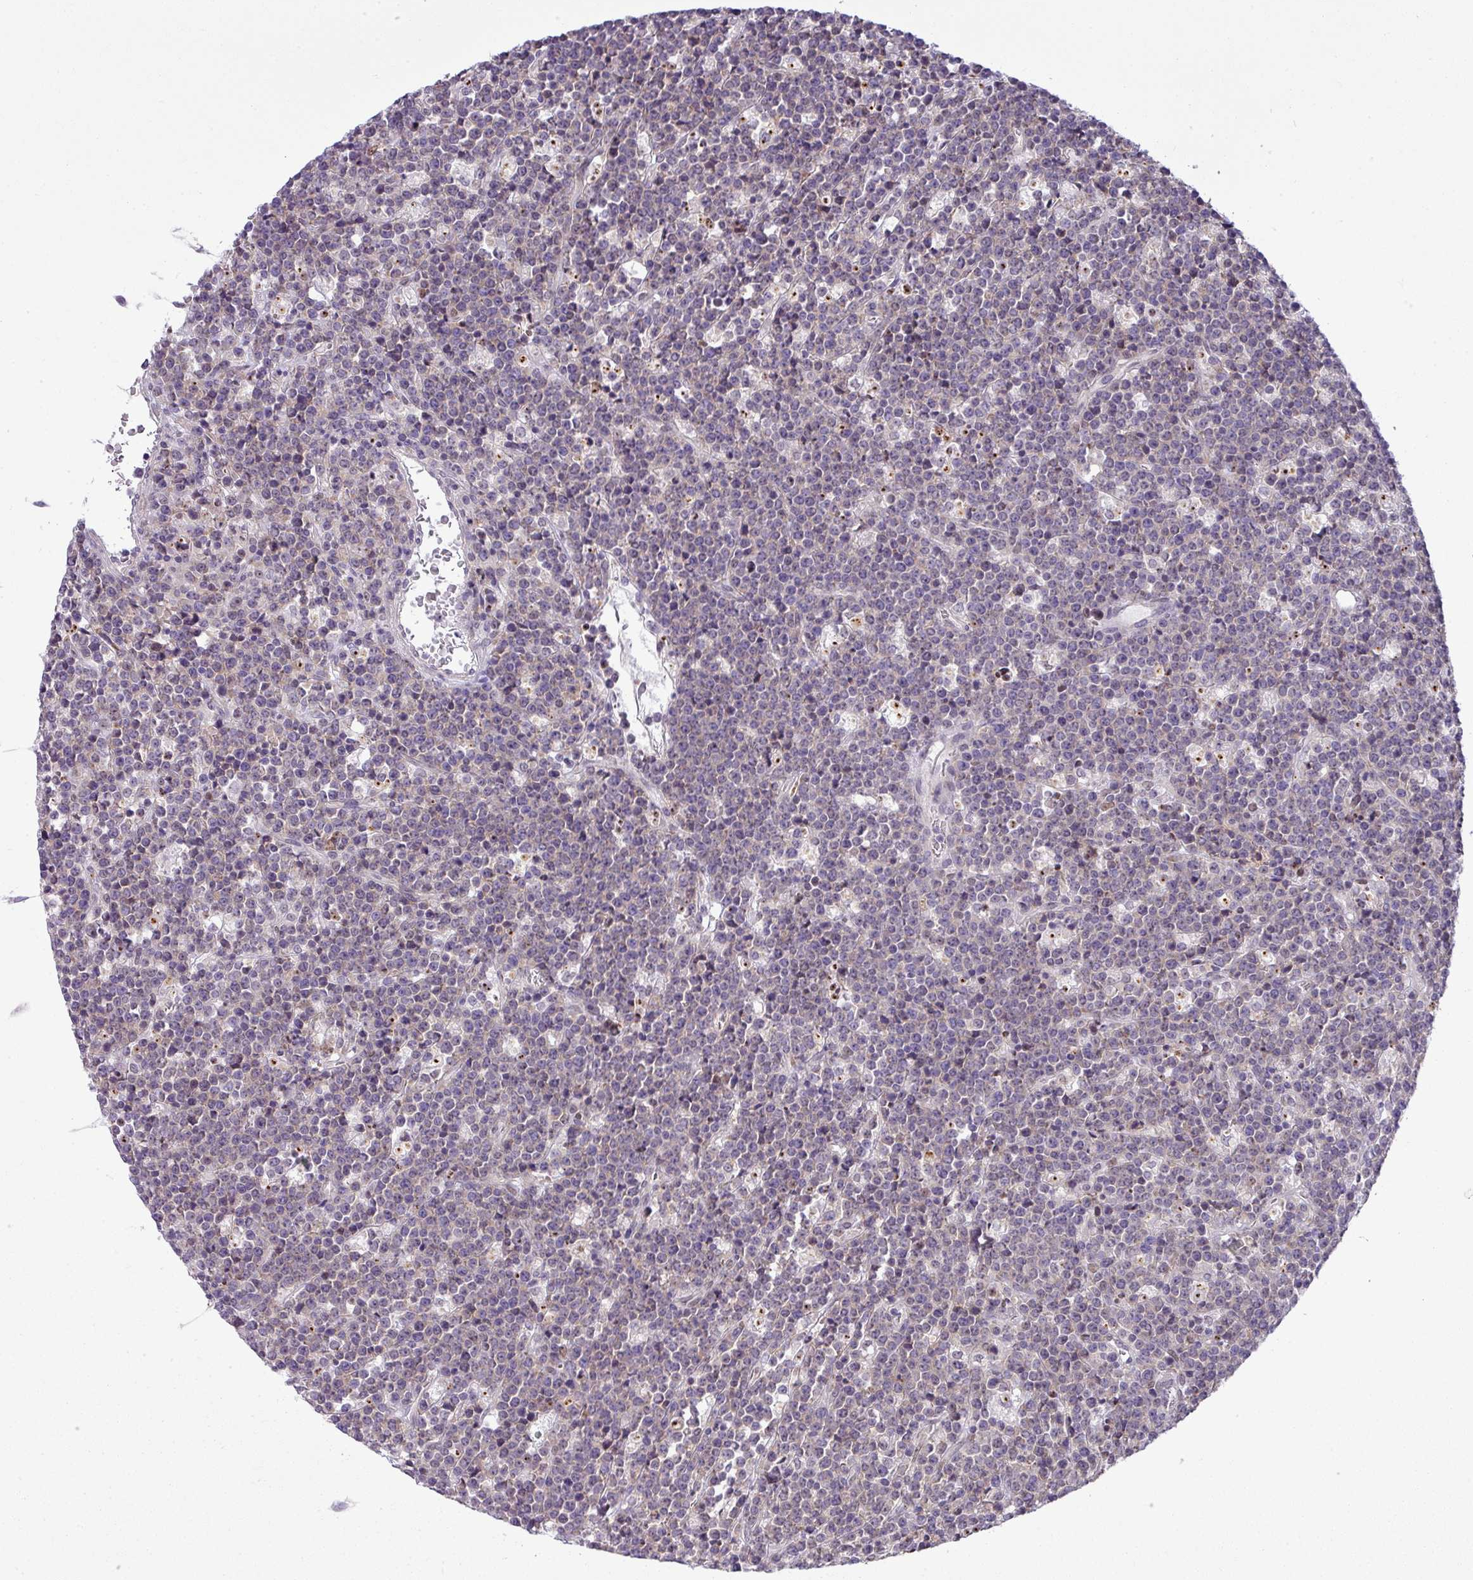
{"staining": {"intensity": "negative", "quantity": "none", "location": "none"}, "tissue": "lymphoma", "cell_type": "Tumor cells", "image_type": "cancer", "snomed": [{"axis": "morphology", "description": "Malignant lymphoma, non-Hodgkin's type, High grade"}, {"axis": "topography", "description": "Ovary"}], "caption": "An image of human lymphoma is negative for staining in tumor cells.", "gene": "MAK16", "patient": {"sex": "female", "age": 56}}